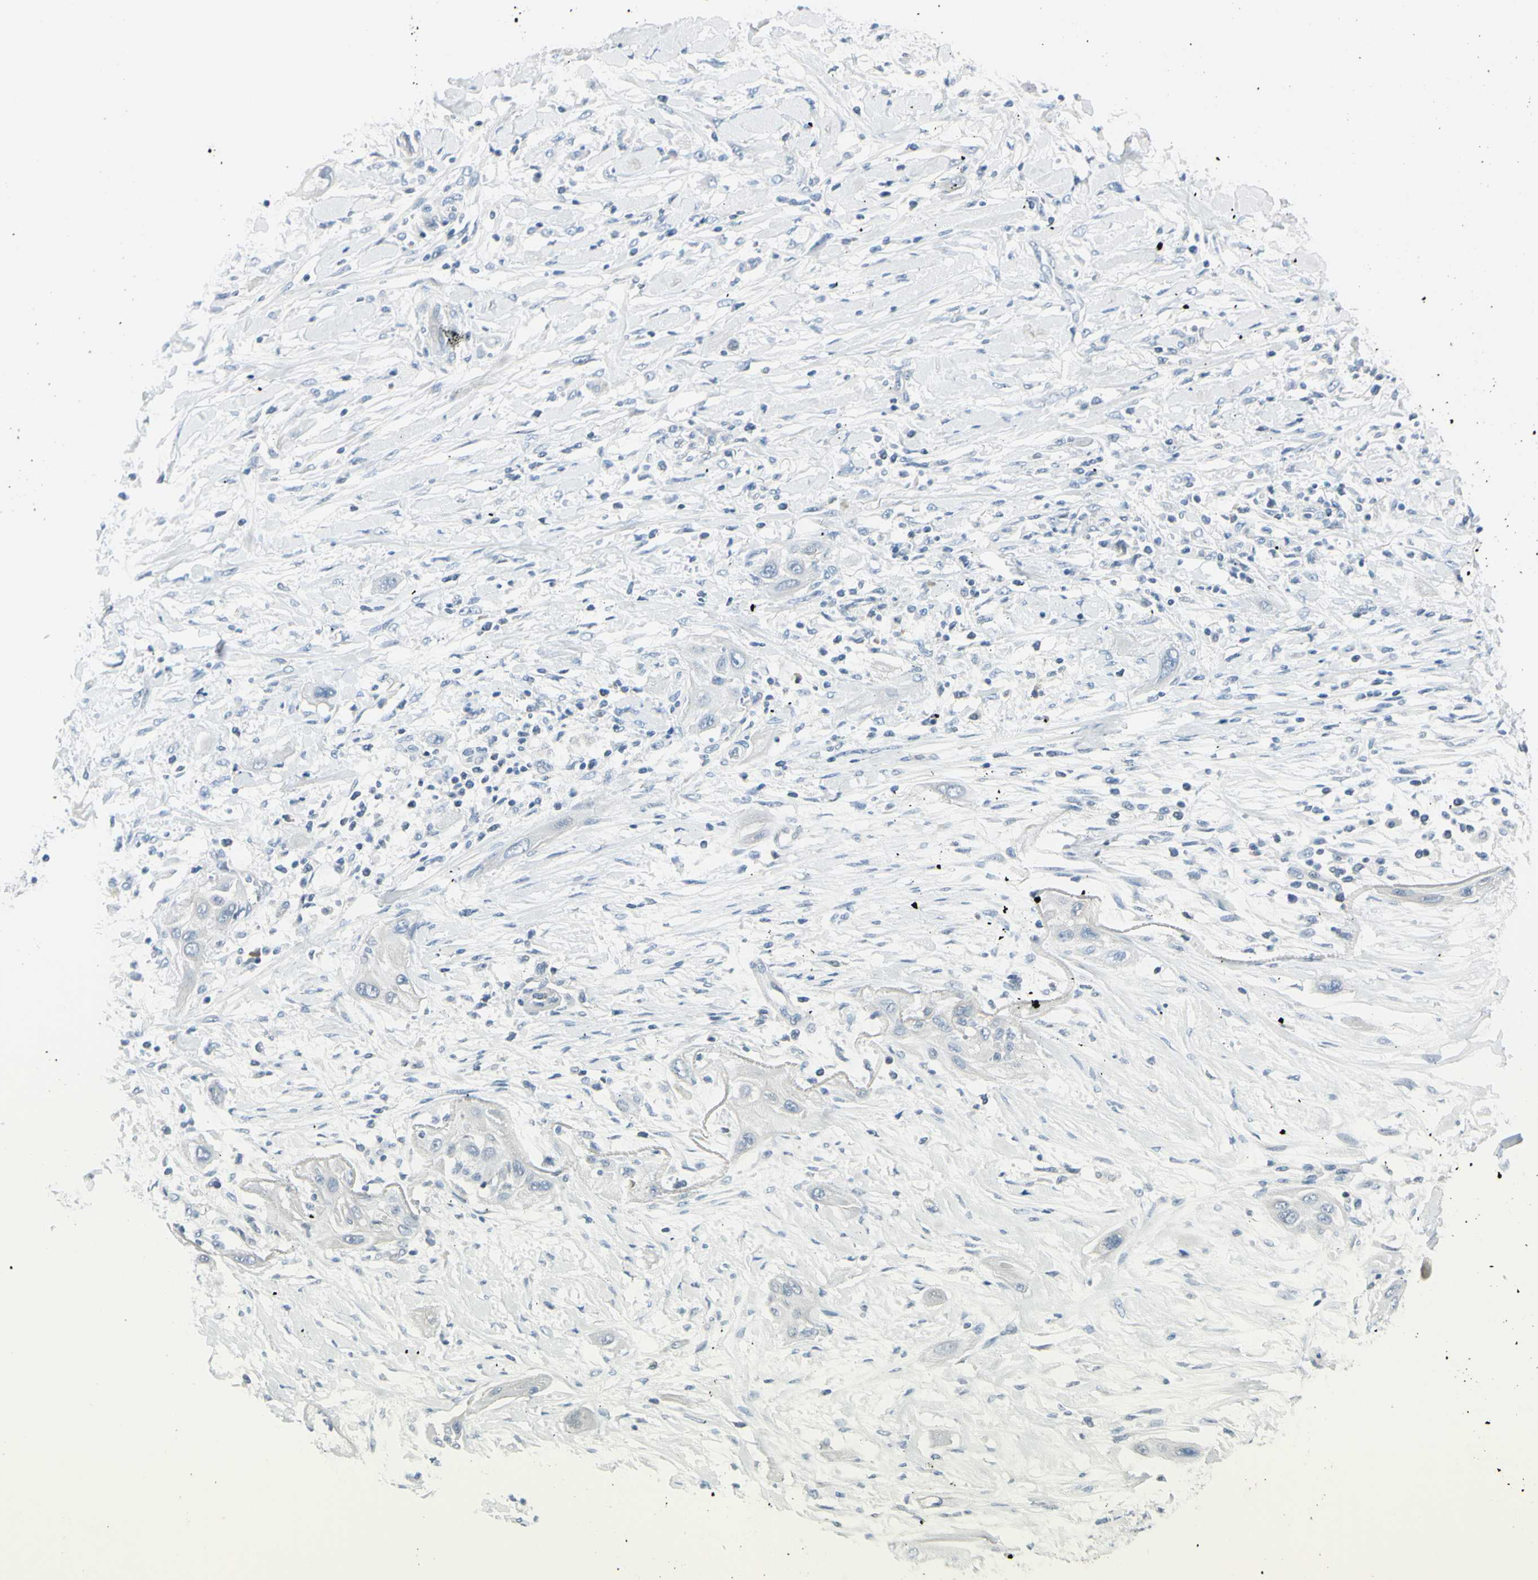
{"staining": {"intensity": "negative", "quantity": "none", "location": "none"}, "tissue": "lung cancer", "cell_type": "Tumor cells", "image_type": "cancer", "snomed": [{"axis": "morphology", "description": "Squamous cell carcinoma, NOS"}, {"axis": "topography", "description": "Lung"}], "caption": "The IHC image has no significant positivity in tumor cells of squamous cell carcinoma (lung) tissue.", "gene": "ASB9", "patient": {"sex": "female", "age": 47}}